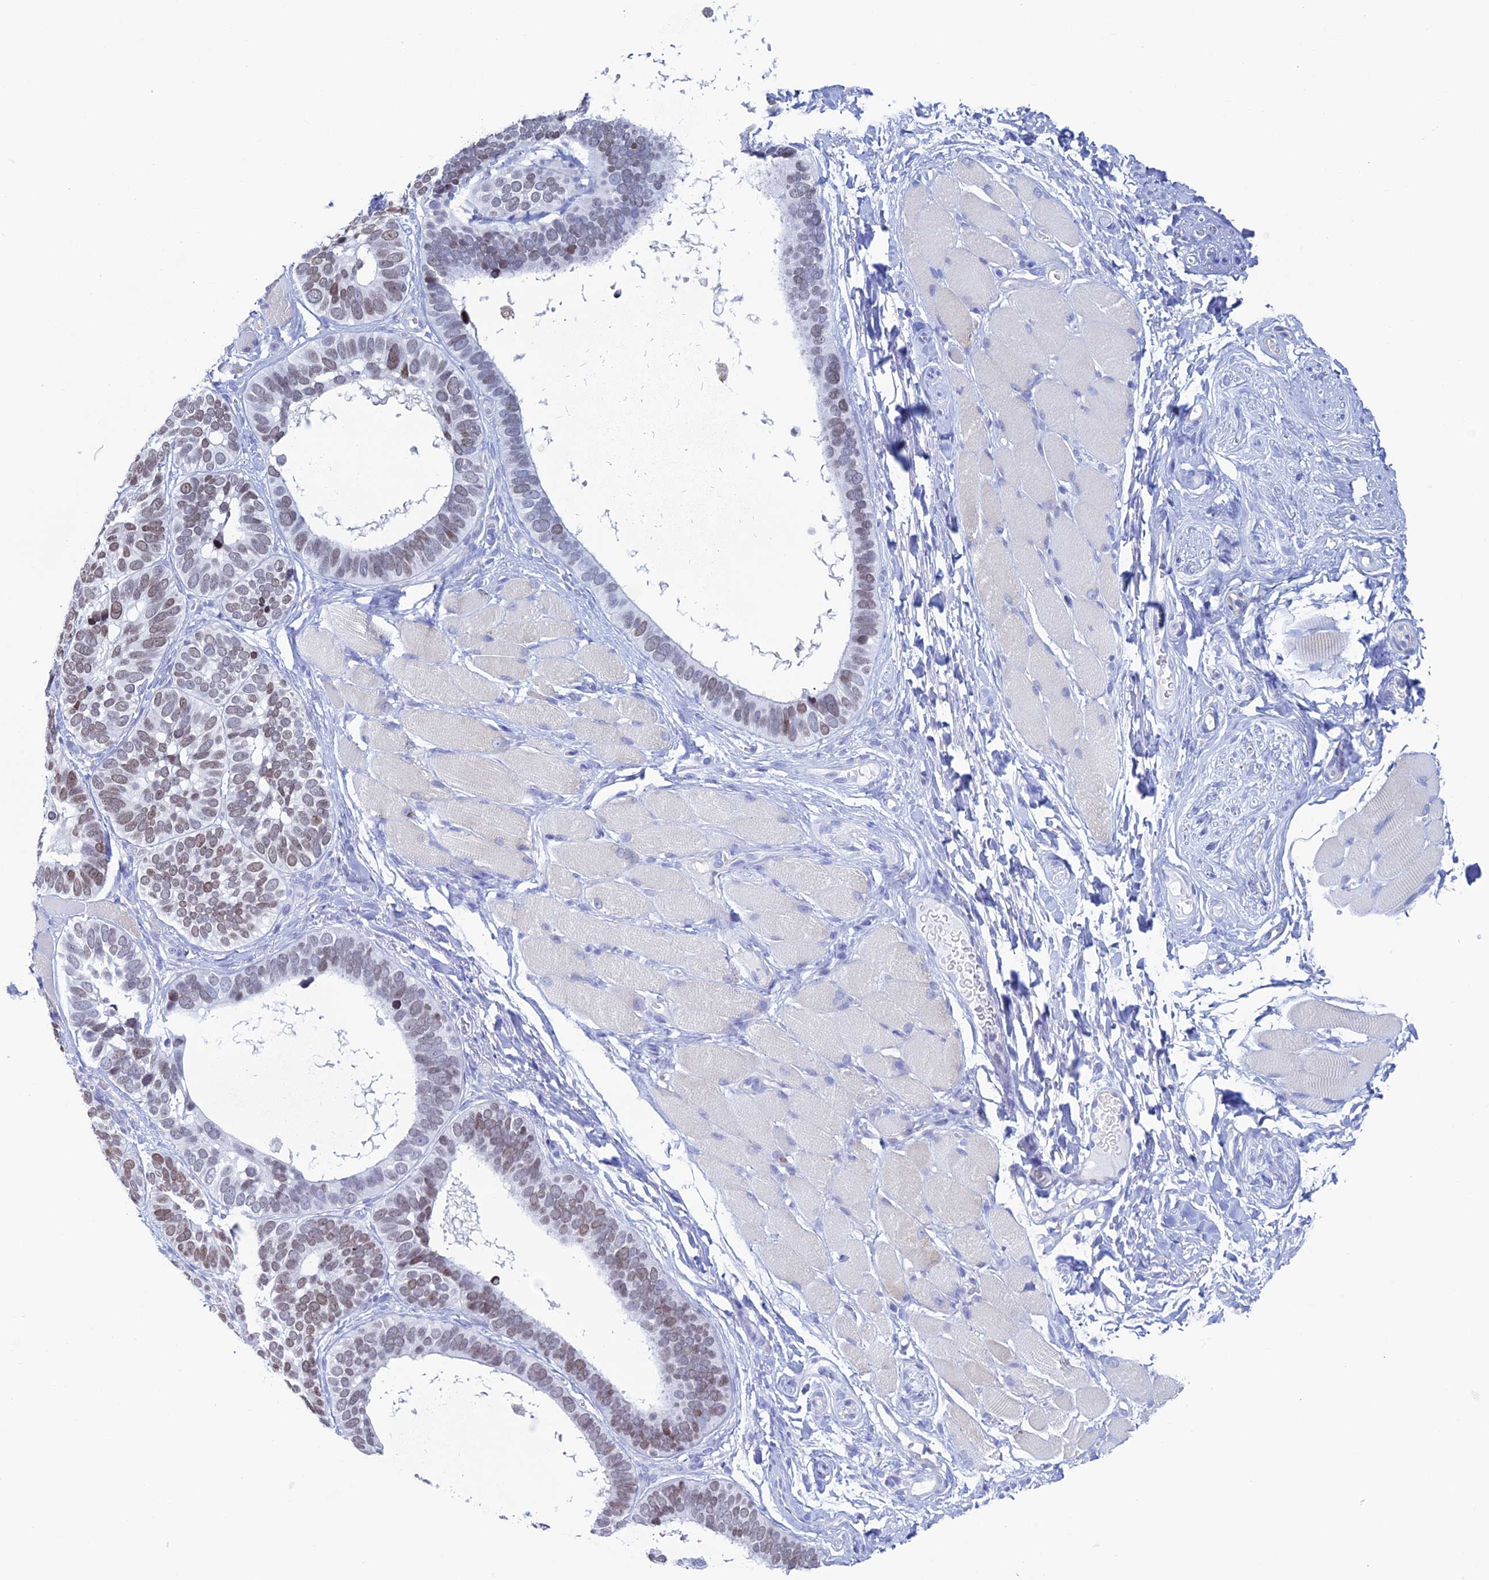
{"staining": {"intensity": "moderate", "quantity": "25%-75%", "location": "nuclear"}, "tissue": "skin cancer", "cell_type": "Tumor cells", "image_type": "cancer", "snomed": [{"axis": "morphology", "description": "Basal cell carcinoma"}, {"axis": "topography", "description": "Skin"}], "caption": "A micrograph showing moderate nuclear staining in approximately 25%-75% of tumor cells in skin cancer, as visualized by brown immunohistochemical staining.", "gene": "KCNK17", "patient": {"sex": "male", "age": 62}}